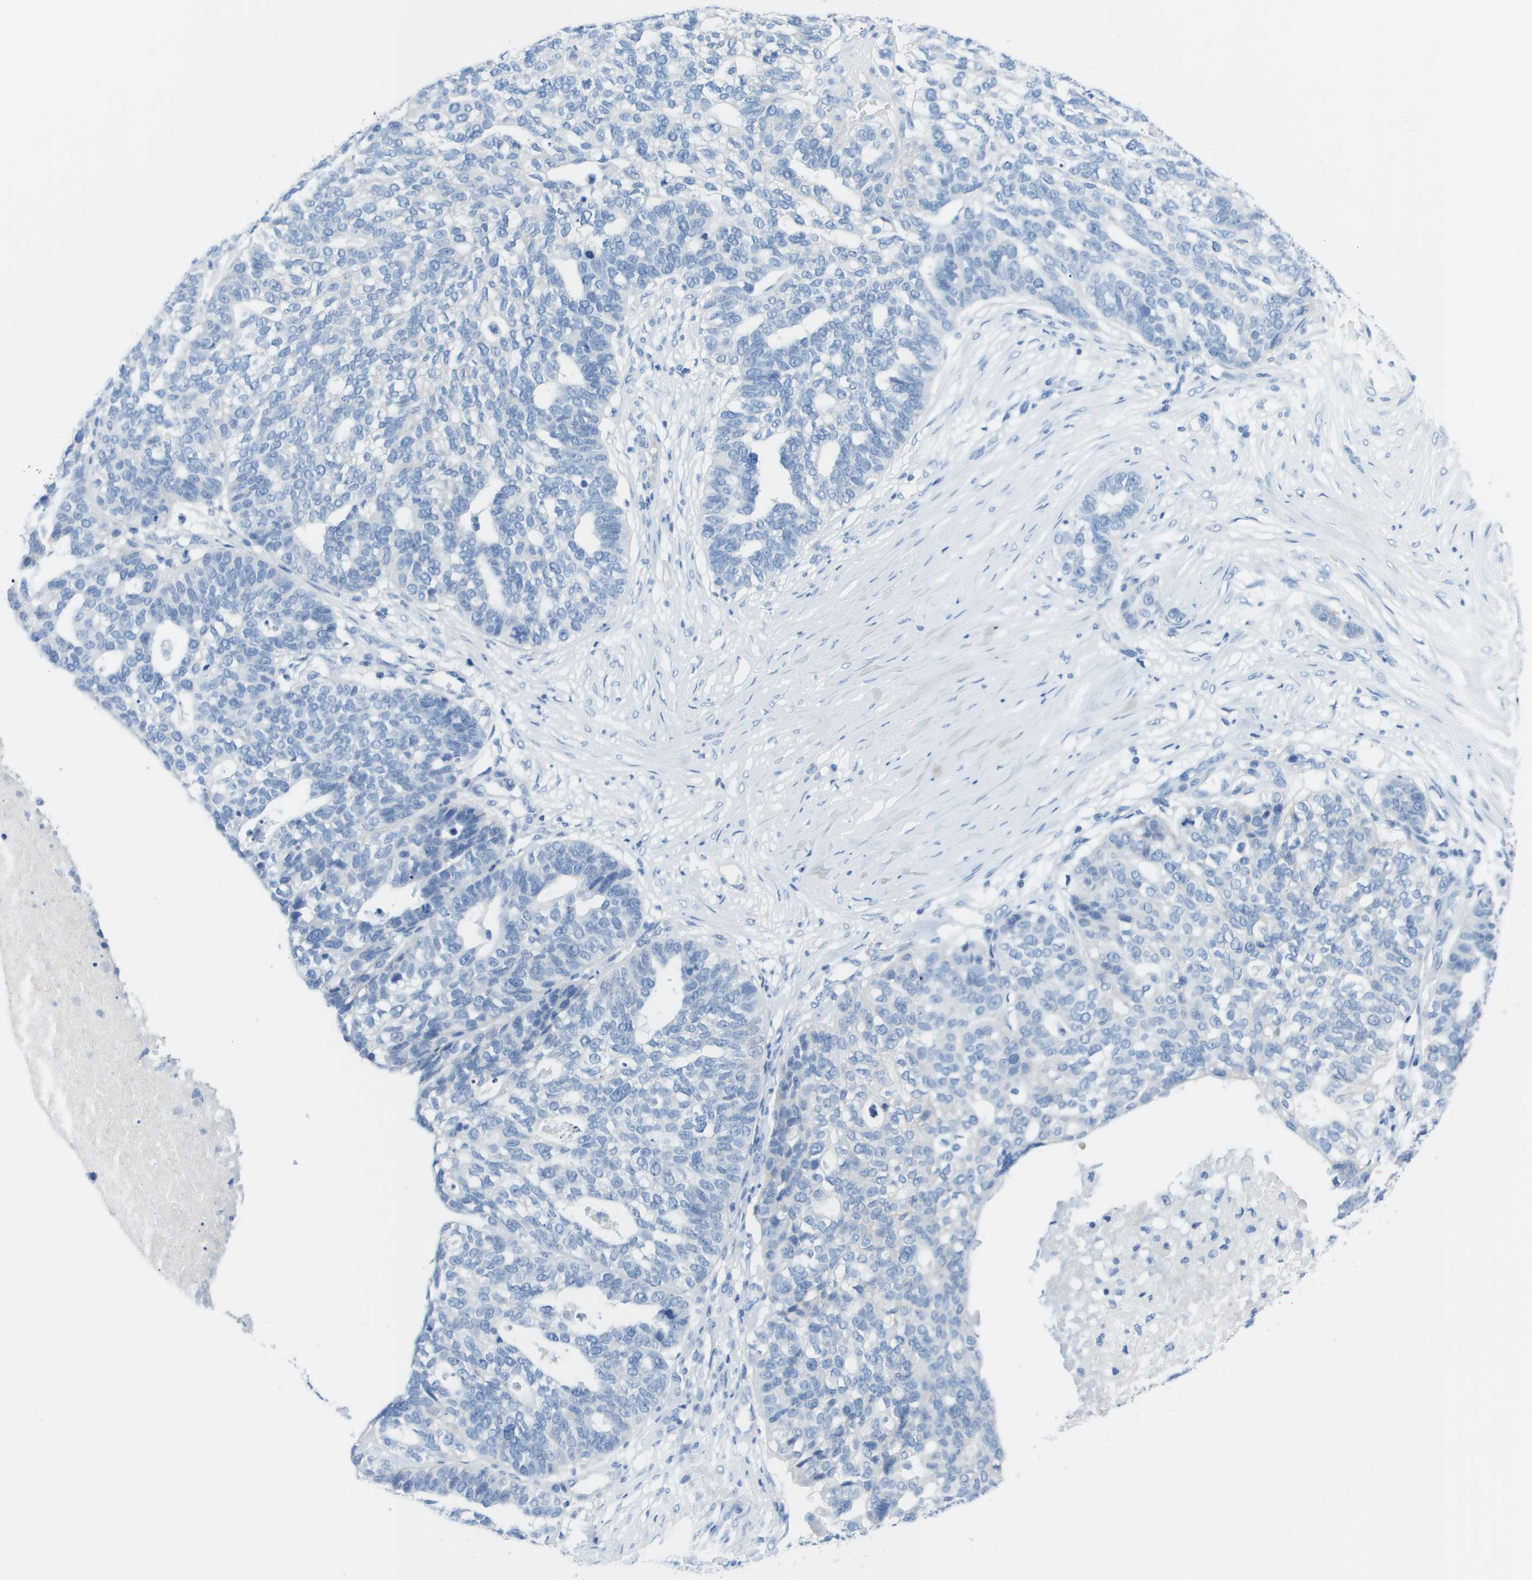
{"staining": {"intensity": "negative", "quantity": "none", "location": "none"}, "tissue": "ovarian cancer", "cell_type": "Tumor cells", "image_type": "cancer", "snomed": [{"axis": "morphology", "description": "Cystadenocarcinoma, serous, NOS"}, {"axis": "topography", "description": "Ovary"}], "caption": "There is no significant staining in tumor cells of ovarian serous cystadenocarcinoma.", "gene": "CD46", "patient": {"sex": "female", "age": 59}}